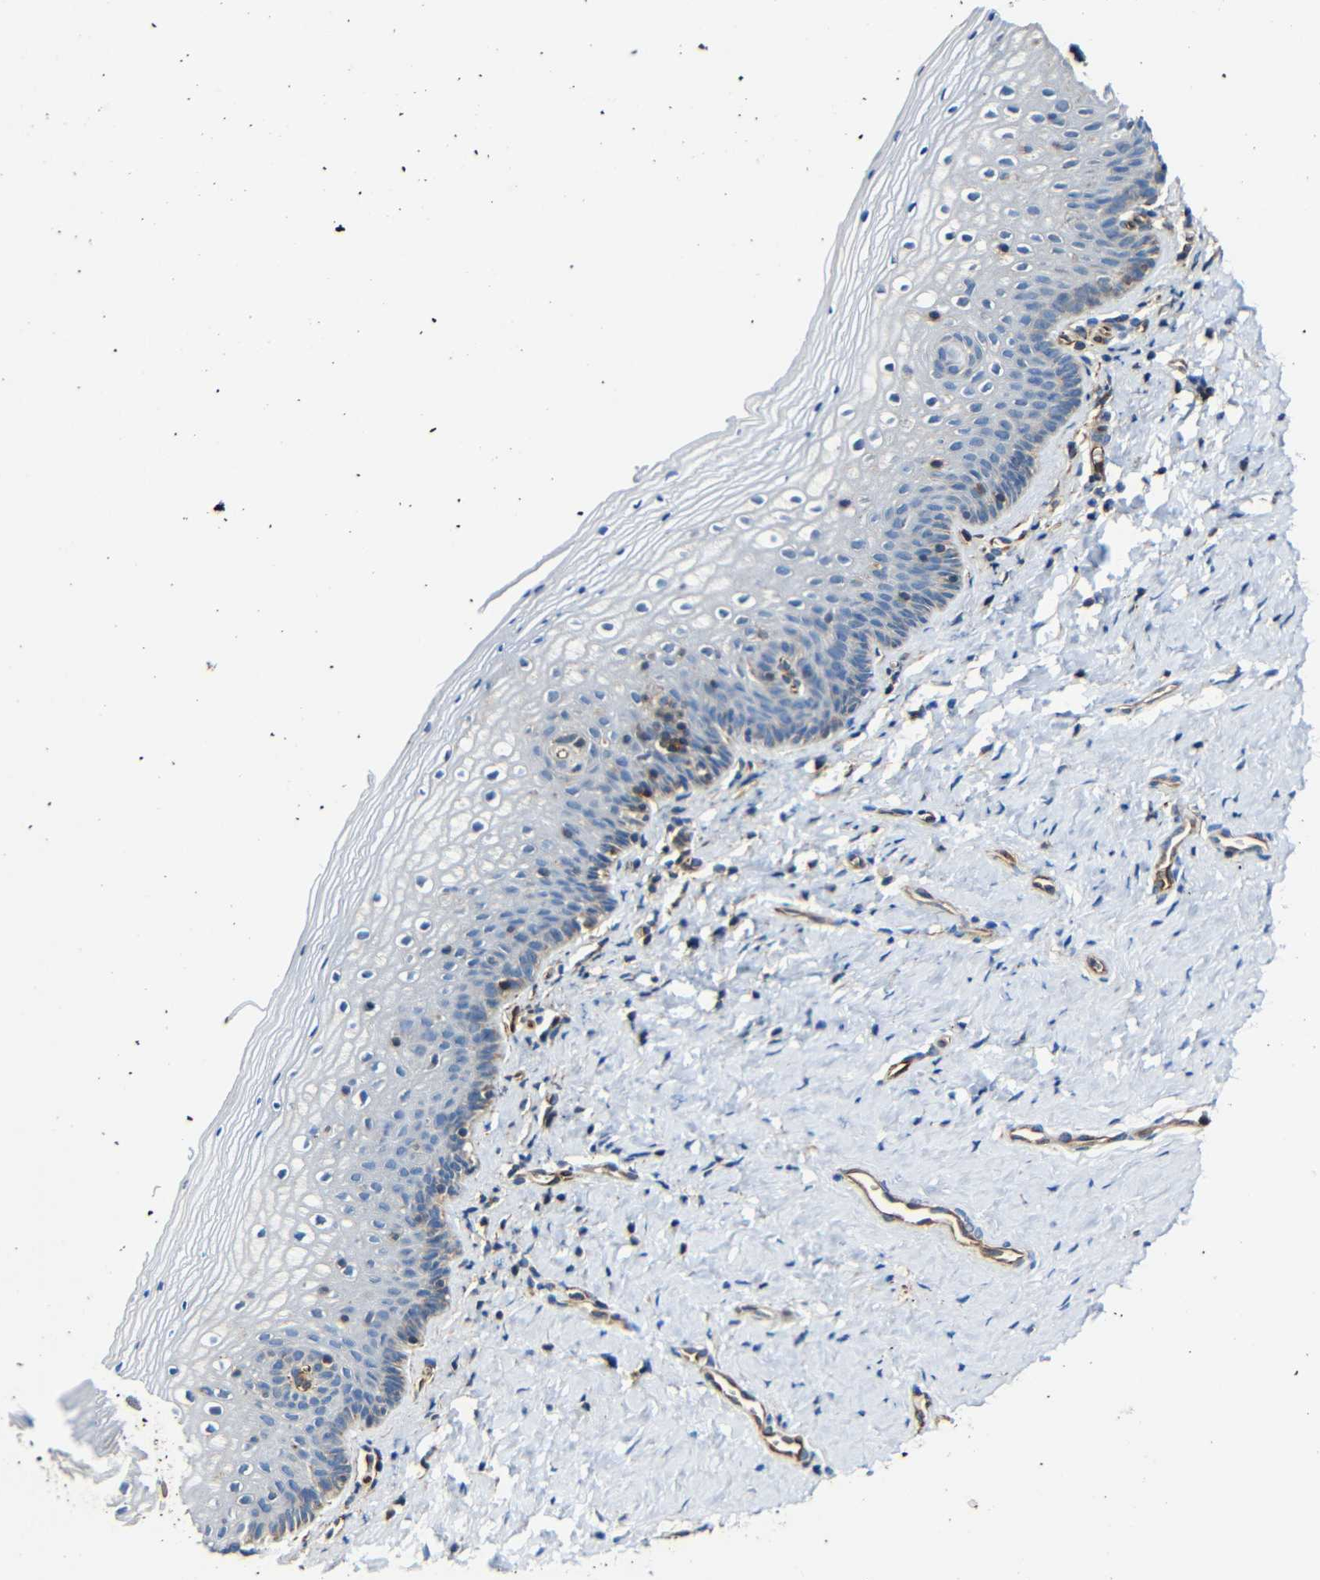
{"staining": {"intensity": "weak", "quantity": "<25%", "location": "cytoplasmic/membranous"}, "tissue": "vagina", "cell_type": "Squamous epithelial cells", "image_type": "normal", "snomed": [{"axis": "morphology", "description": "Normal tissue, NOS"}, {"axis": "topography", "description": "Vagina"}], "caption": "Immunohistochemical staining of unremarkable human vagina demonstrates no significant staining in squamous epithelial cells. (Stains: DAB (3,3'-diaminobenzidine) immunohistochemistry with hematoxylin counter stain, Microscopy: brightfield microscopy at high magnification).", "gene": "IGSF10", "patient": {"sex": "female", "age": 46}}